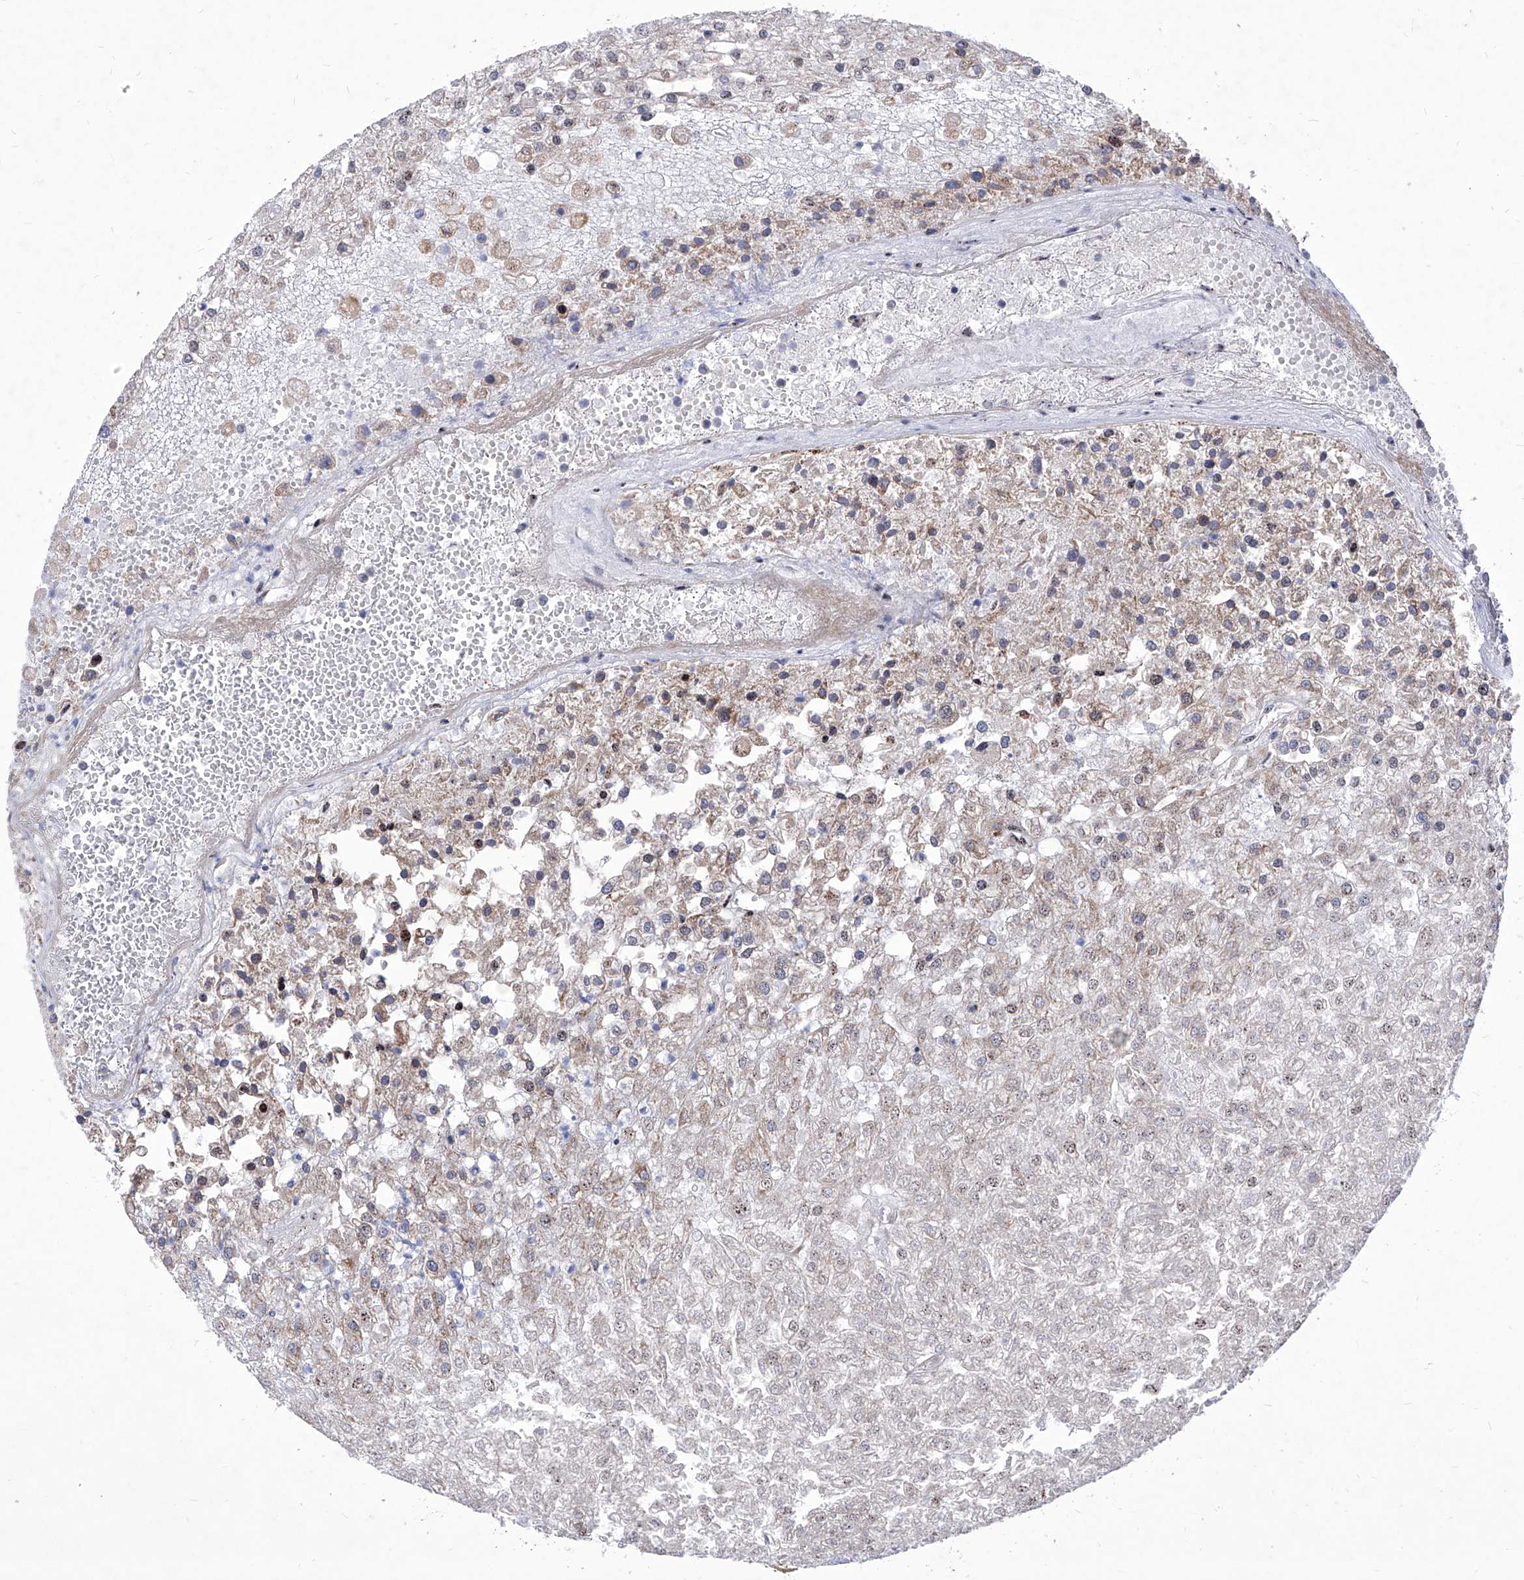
{"staining": {"intensity": "weak", "quantity": "<25%", "location": "cytoplasmic/membranous"}, "tissue": "renal cancer", "cell_type": "Tumor cells", "image_type": "cancer", "snomed": [{"axis": "morphology", "description": "Adenocarcinoma, NOS"}, {"axis": "topography", "description": "Kidney"}], "caption": "An image of renal cancer (adenocarcinoma) stained for a protein shows no brown staining in tumor cells.", "gene": "KTI12", "patient": {"sex": "female", "age": 54}}